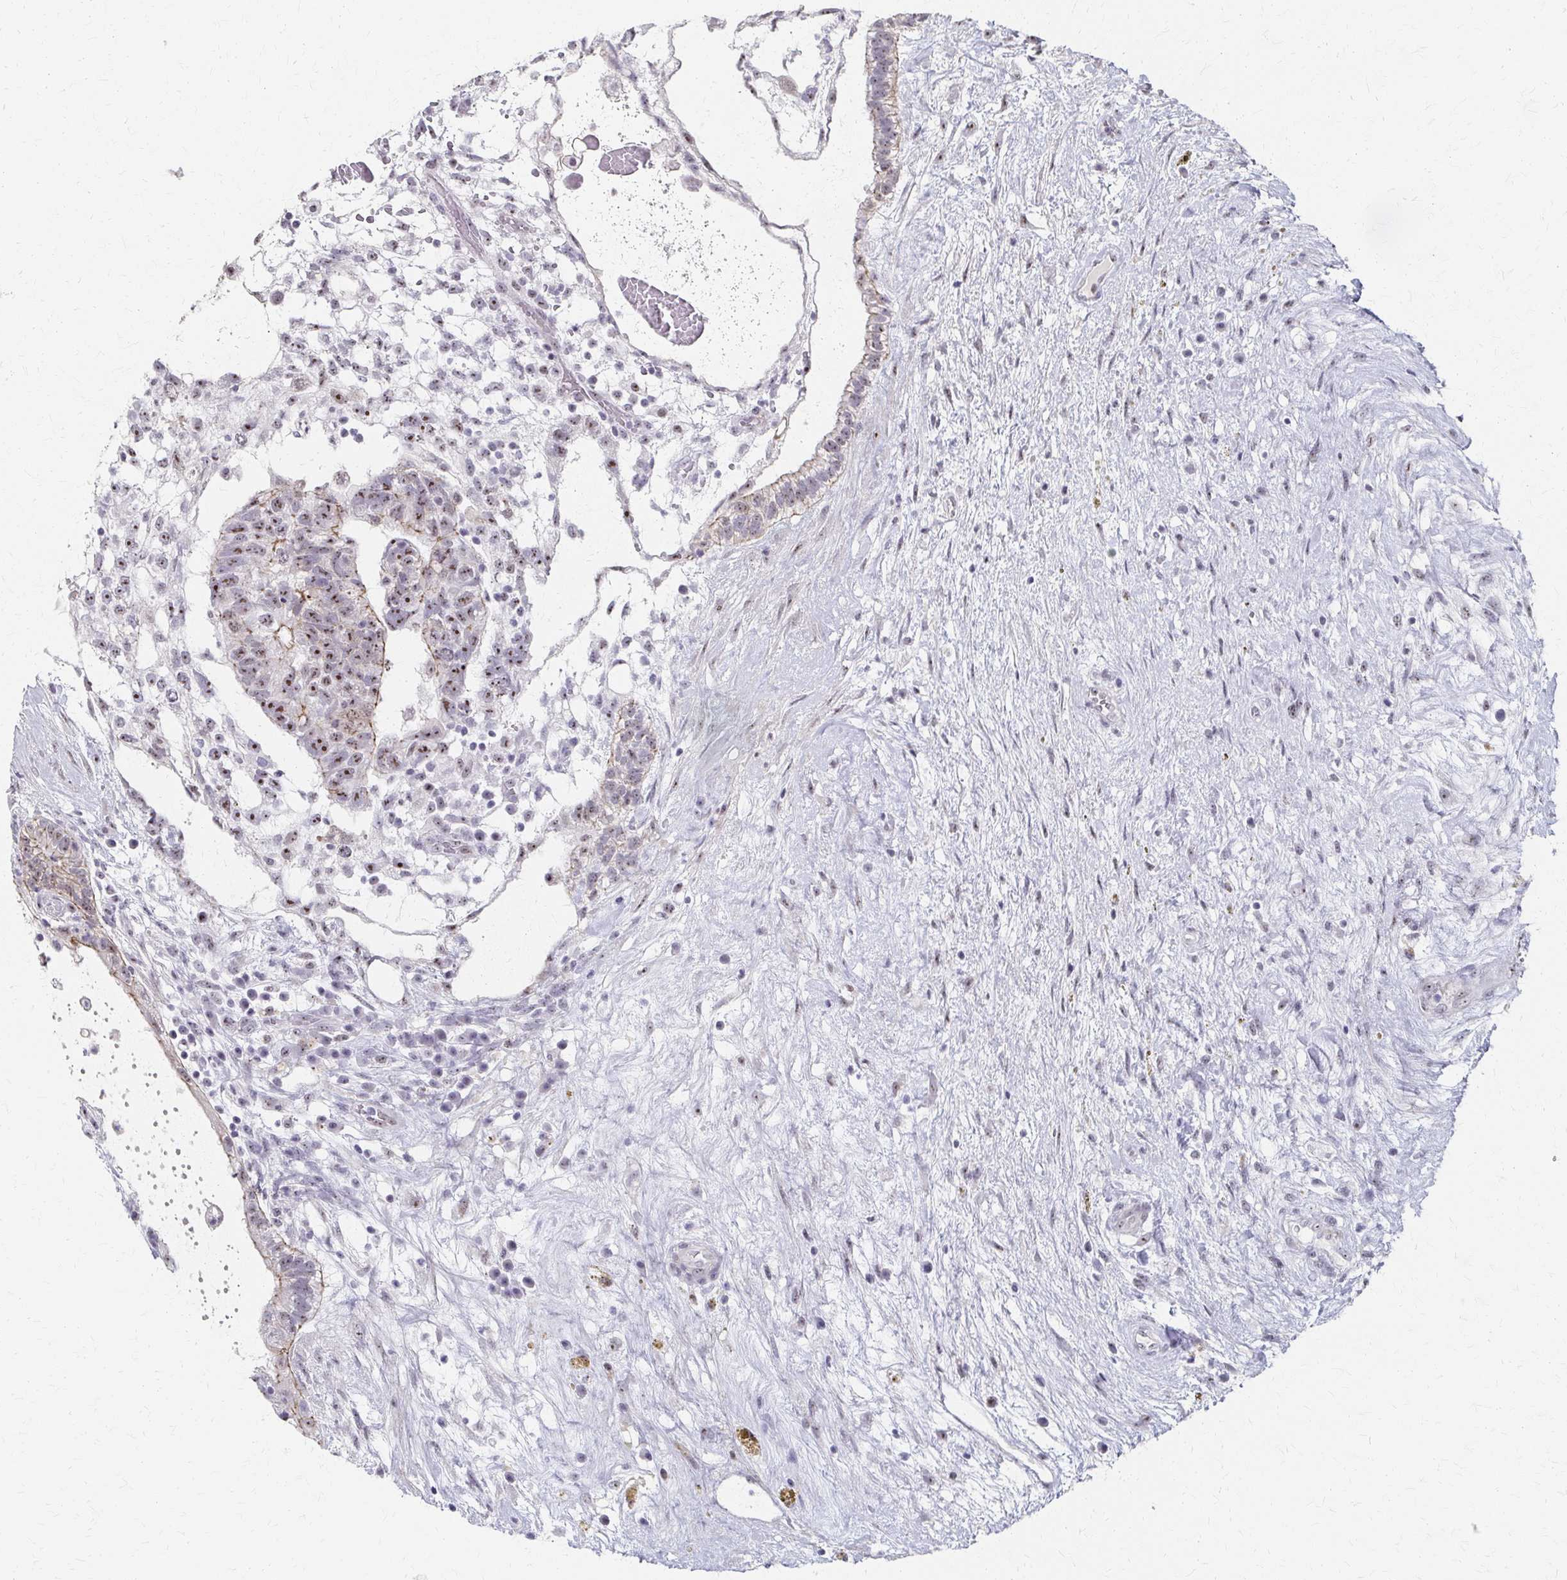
{"staining": {"intensity": "moderate", "quantity": ">75%", "location": "nuclear"}, "tissue": "testis cancer", "cell_type": "Tumor cells", "image_type": "cancer", "snomed": [{"axis": "morphology", "description": "Normal tissue, NOS"}, {"axis": "morphology", "description": "Carcinoma, Embryonal, NOS"}, {"axis": "topography", "description": "Testis"}], "caption": "DAB (3,3'-diaminobenzidine) immunohistochemical staining of human testis cancer (embryonal carcinoma) exhibits moderate nuclear protein staining in approximately >75% of tumor cells. (DAB (3,3'-diaminobenzidine) IHC, brown staining for protein, blue staining for nuclei).", "gene": "PES1", "patient": {"sex": "male", "age": 32}}